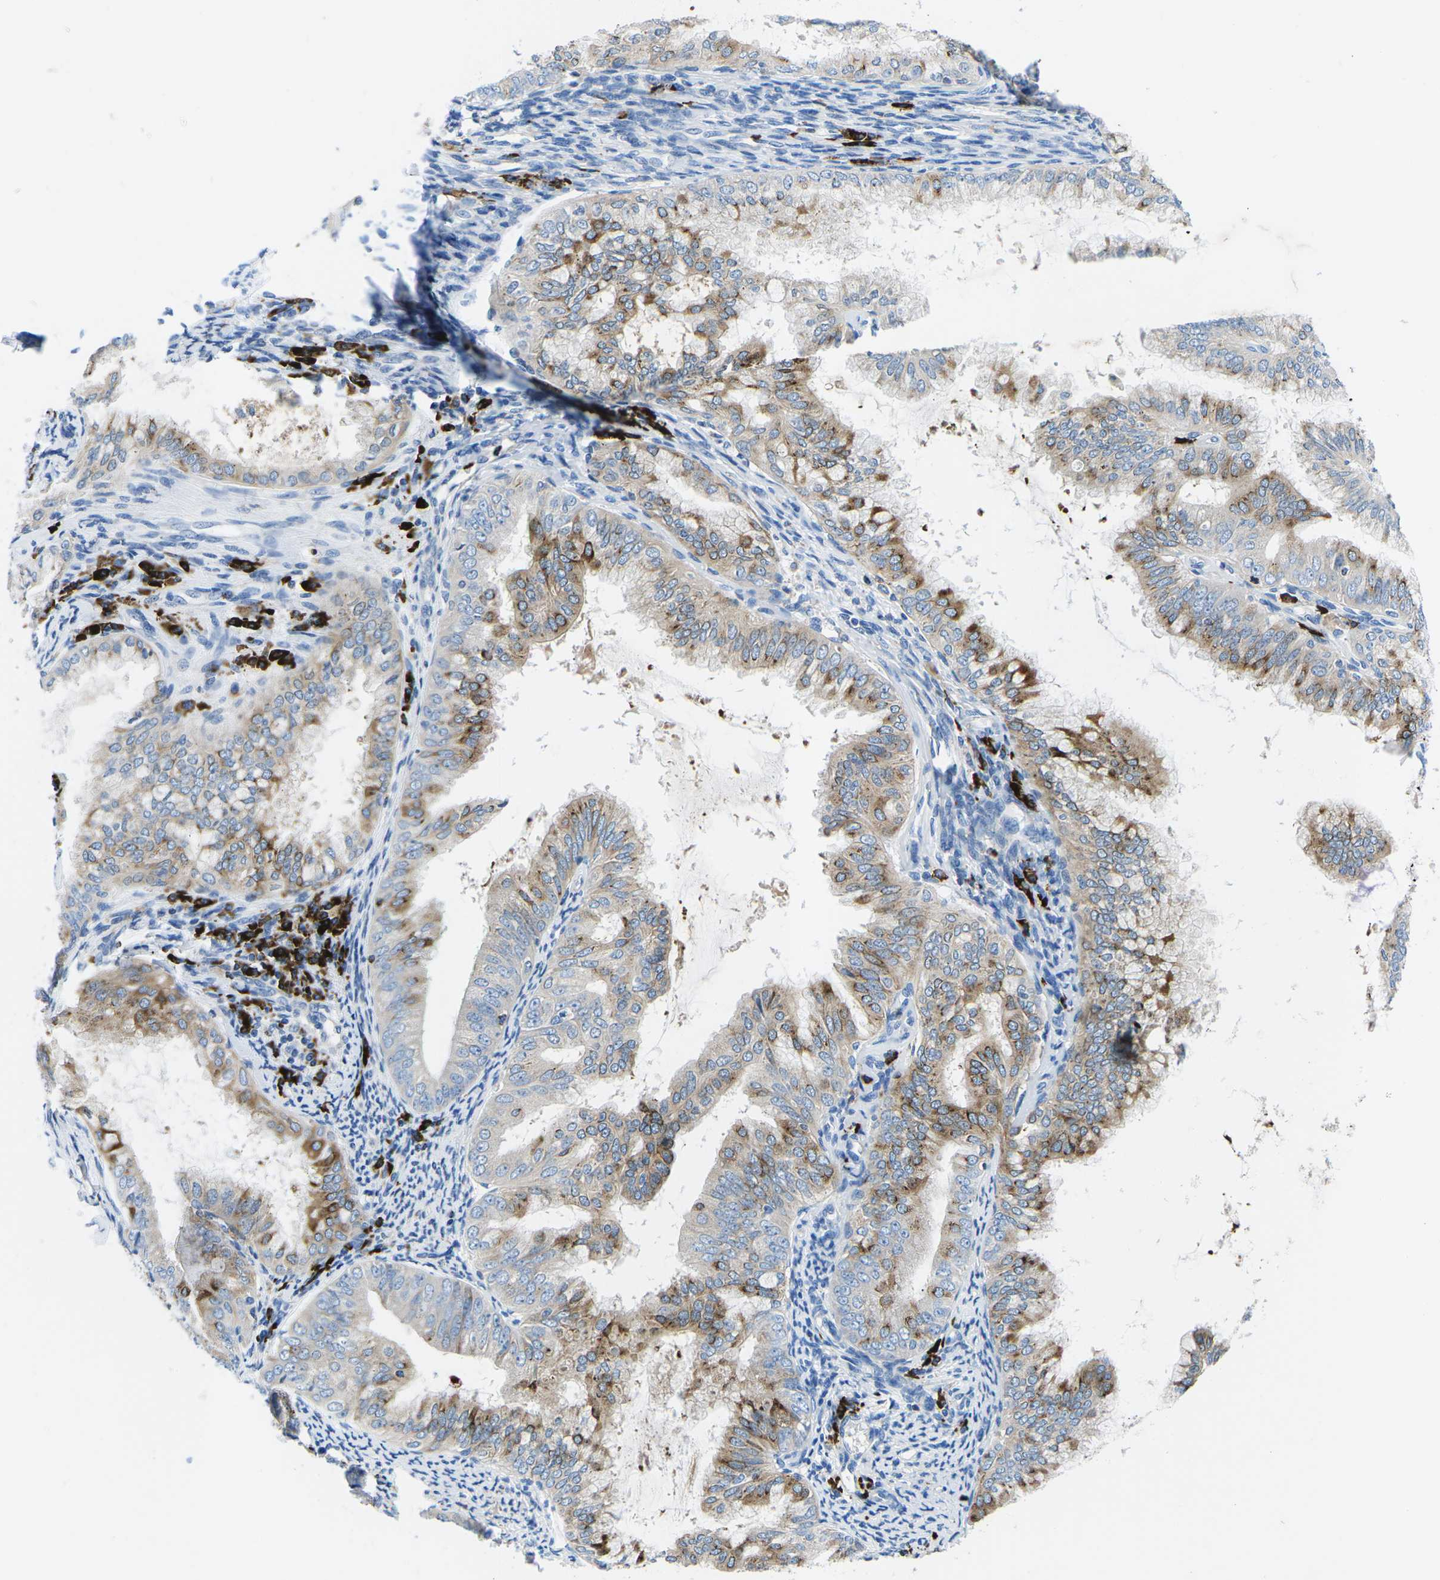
{"staining": {"intensity": "moderate", "quantity": "25%-75%", "location": "cytoplasmic/membranous"}, "tissue": "endometrial cancer", "cell_type": "Tumor cells", "image_type": "cancer", "snomed": [{"axis": "morphology", "description": "Adenocarcinoma, NOS"}, {"axis": "topography", "description": "Endometrium"}], "caption": "Protein analysis of endometrial adenocarcinoma tissue shows moderate cytoplasmic/membranous staining in approximately 25%-75% of tumor cells.", "gene": "MC4R", "patient": {"sex": "female", "age": 63}}